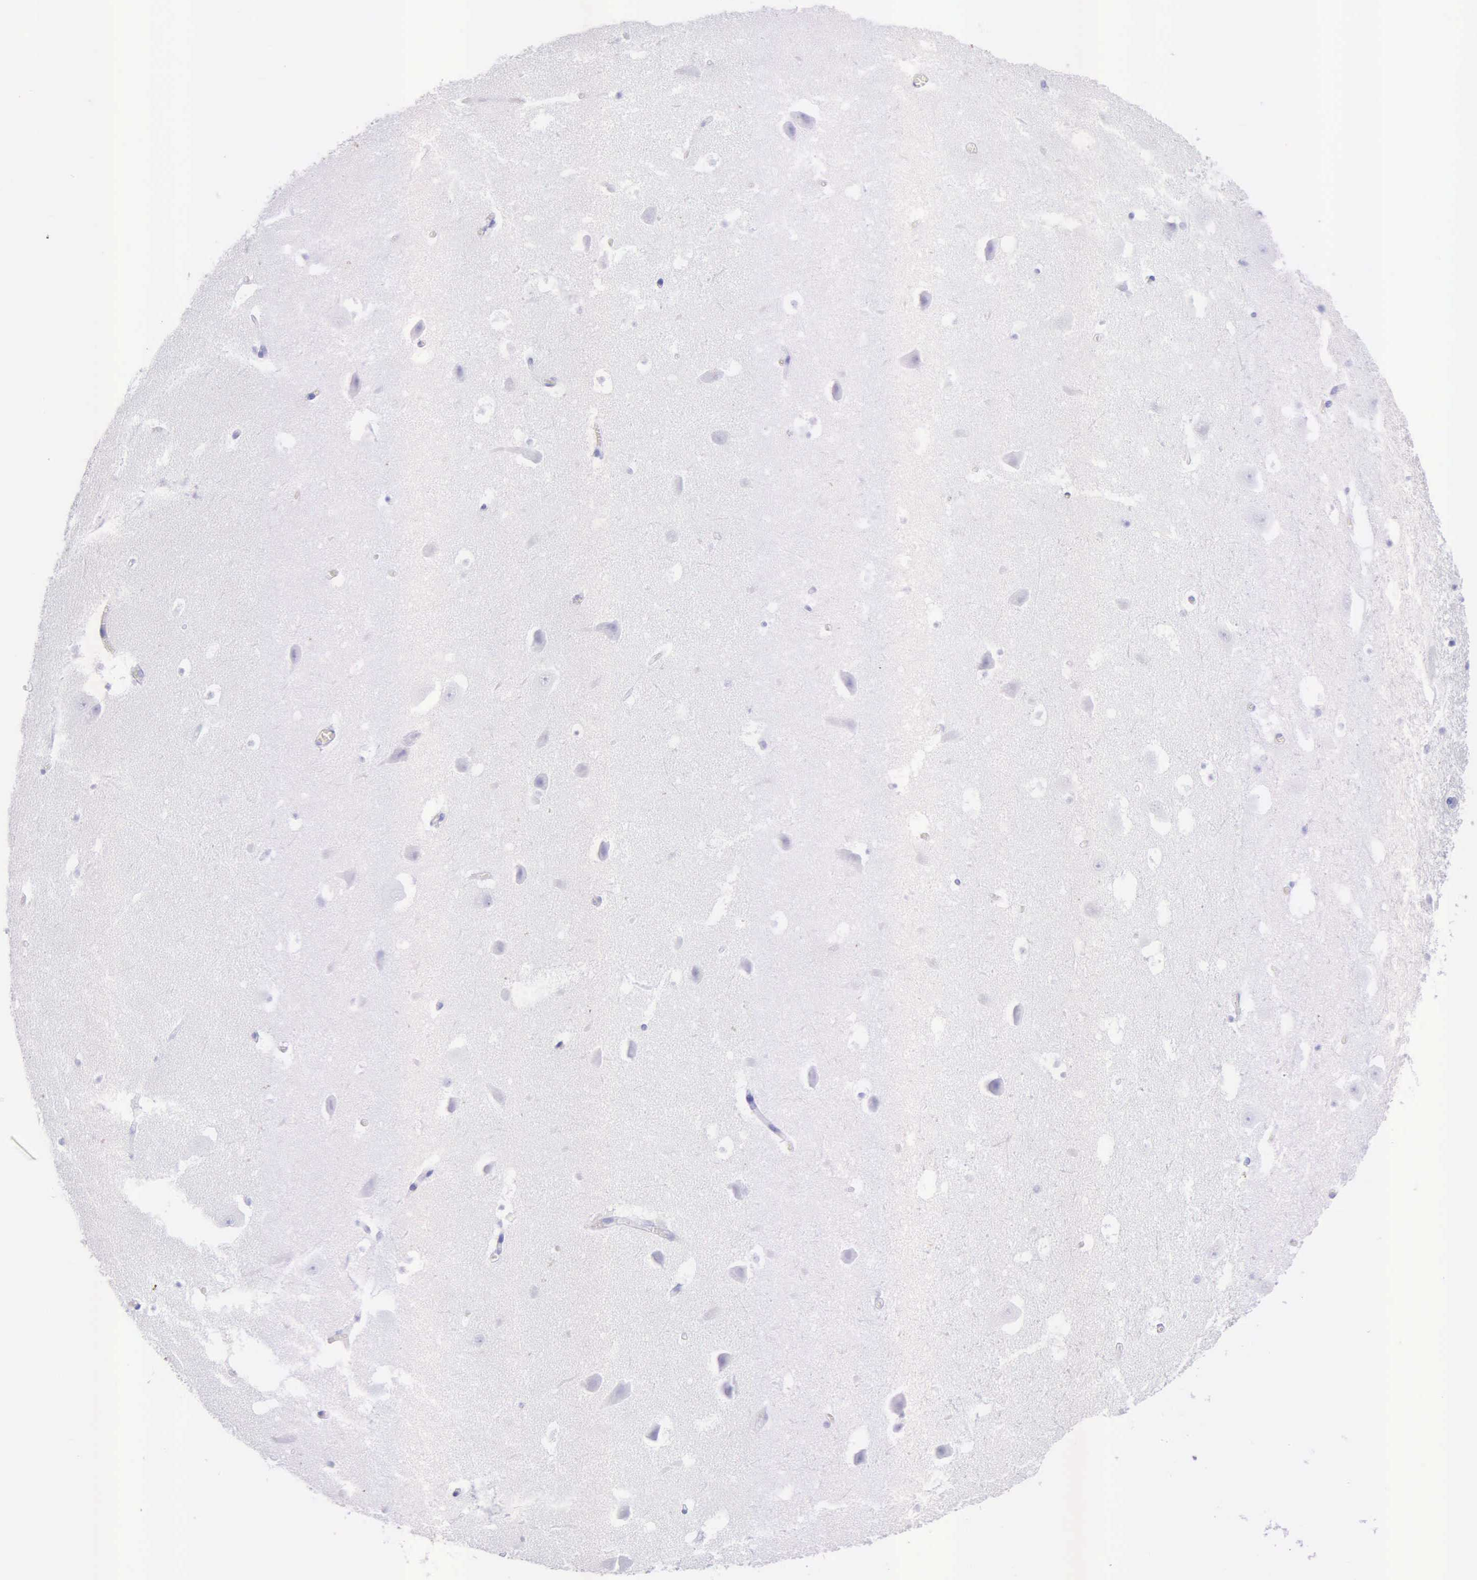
{"staining": {"intensity": "negative", "quantity": "none", "location": "none"}, "tissue": "hippocampus", "cell_type": "Glial cells", "image_type": "normal", "snomed": [{"axis": "morphology", "description": "Normal tissue, NOS"}, {"axis": "topography", "description": "Hippocampus"}], "caption": "Immunohistochemistry (IHC) histopathology image of unremarkable hippocampus: human hippocampus stained with DAB reveals no significant protein expression in glial cells.", "gene": "KLK2", "patient": {"sex": "male", "age": 45}}